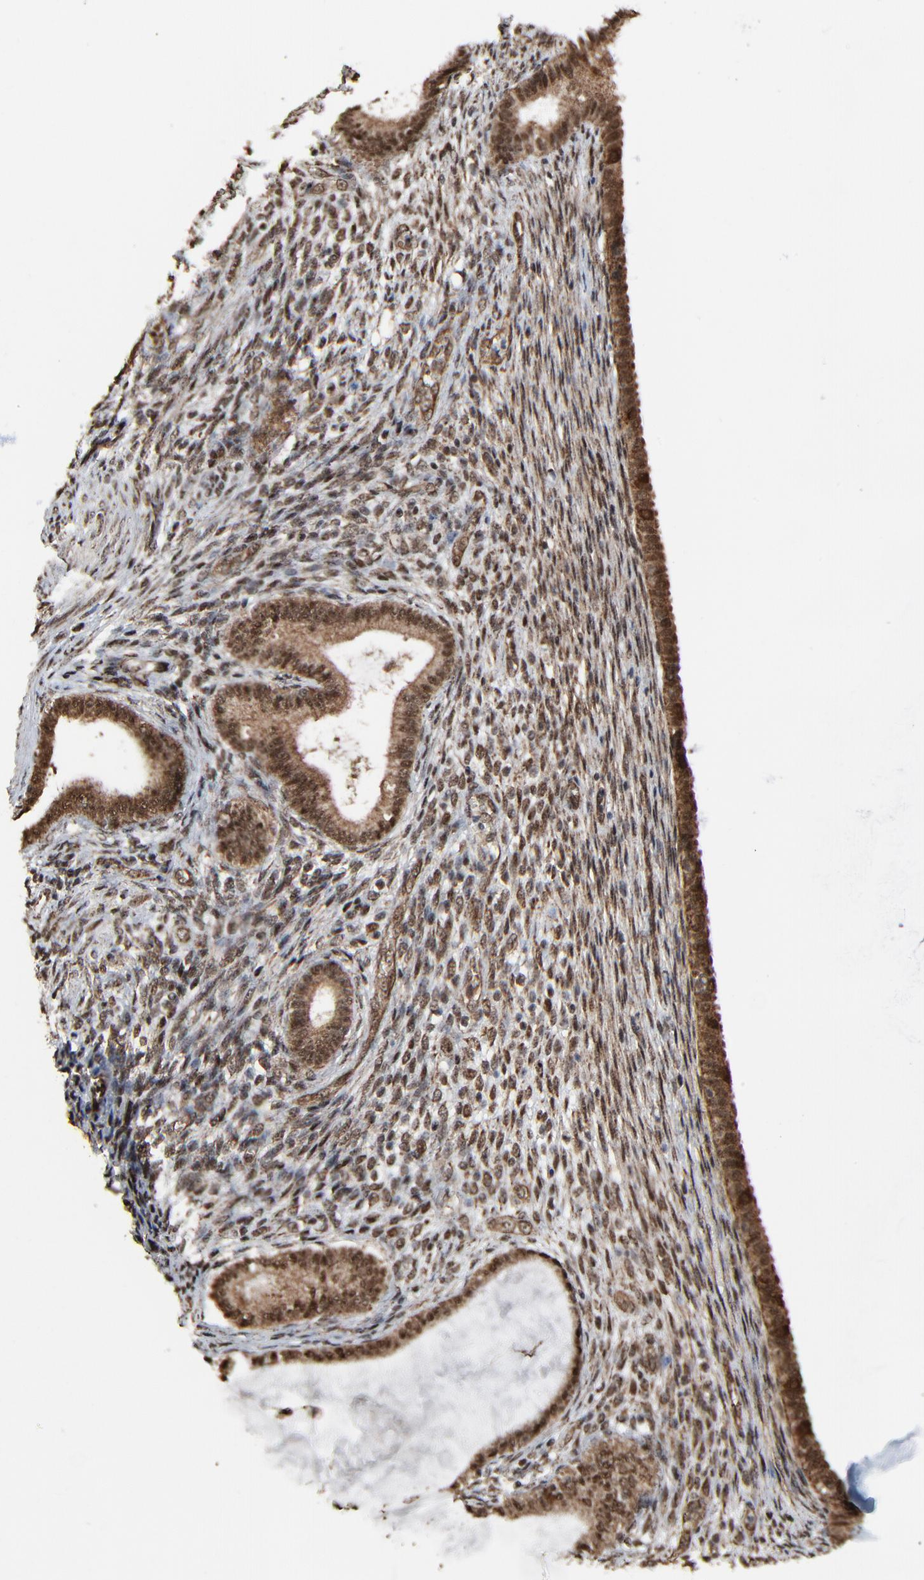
{"staining": {"intensity": "moderate", "quantity": "25%-75%", "location": "cytoplasmic/membranous,nuclear"}, "tissue": "endometrium", "cell_type": "Cells in endometrial stroma", "image_type": "normal", "snomed": [{"axis": "morphology", "description": "Normal tissue, NOS"}, {"axis": "topography", "description": "Endometrium"}], "caption": "Brown immunohistochemical staining in benign human endometrium shows moderate cytoplasmic/membranous,nuclear positivity in about 25%-75% of cells in endometrial stroma.", "gene": "RHOJ", "patient": {"sex": "female", "age": 72}}